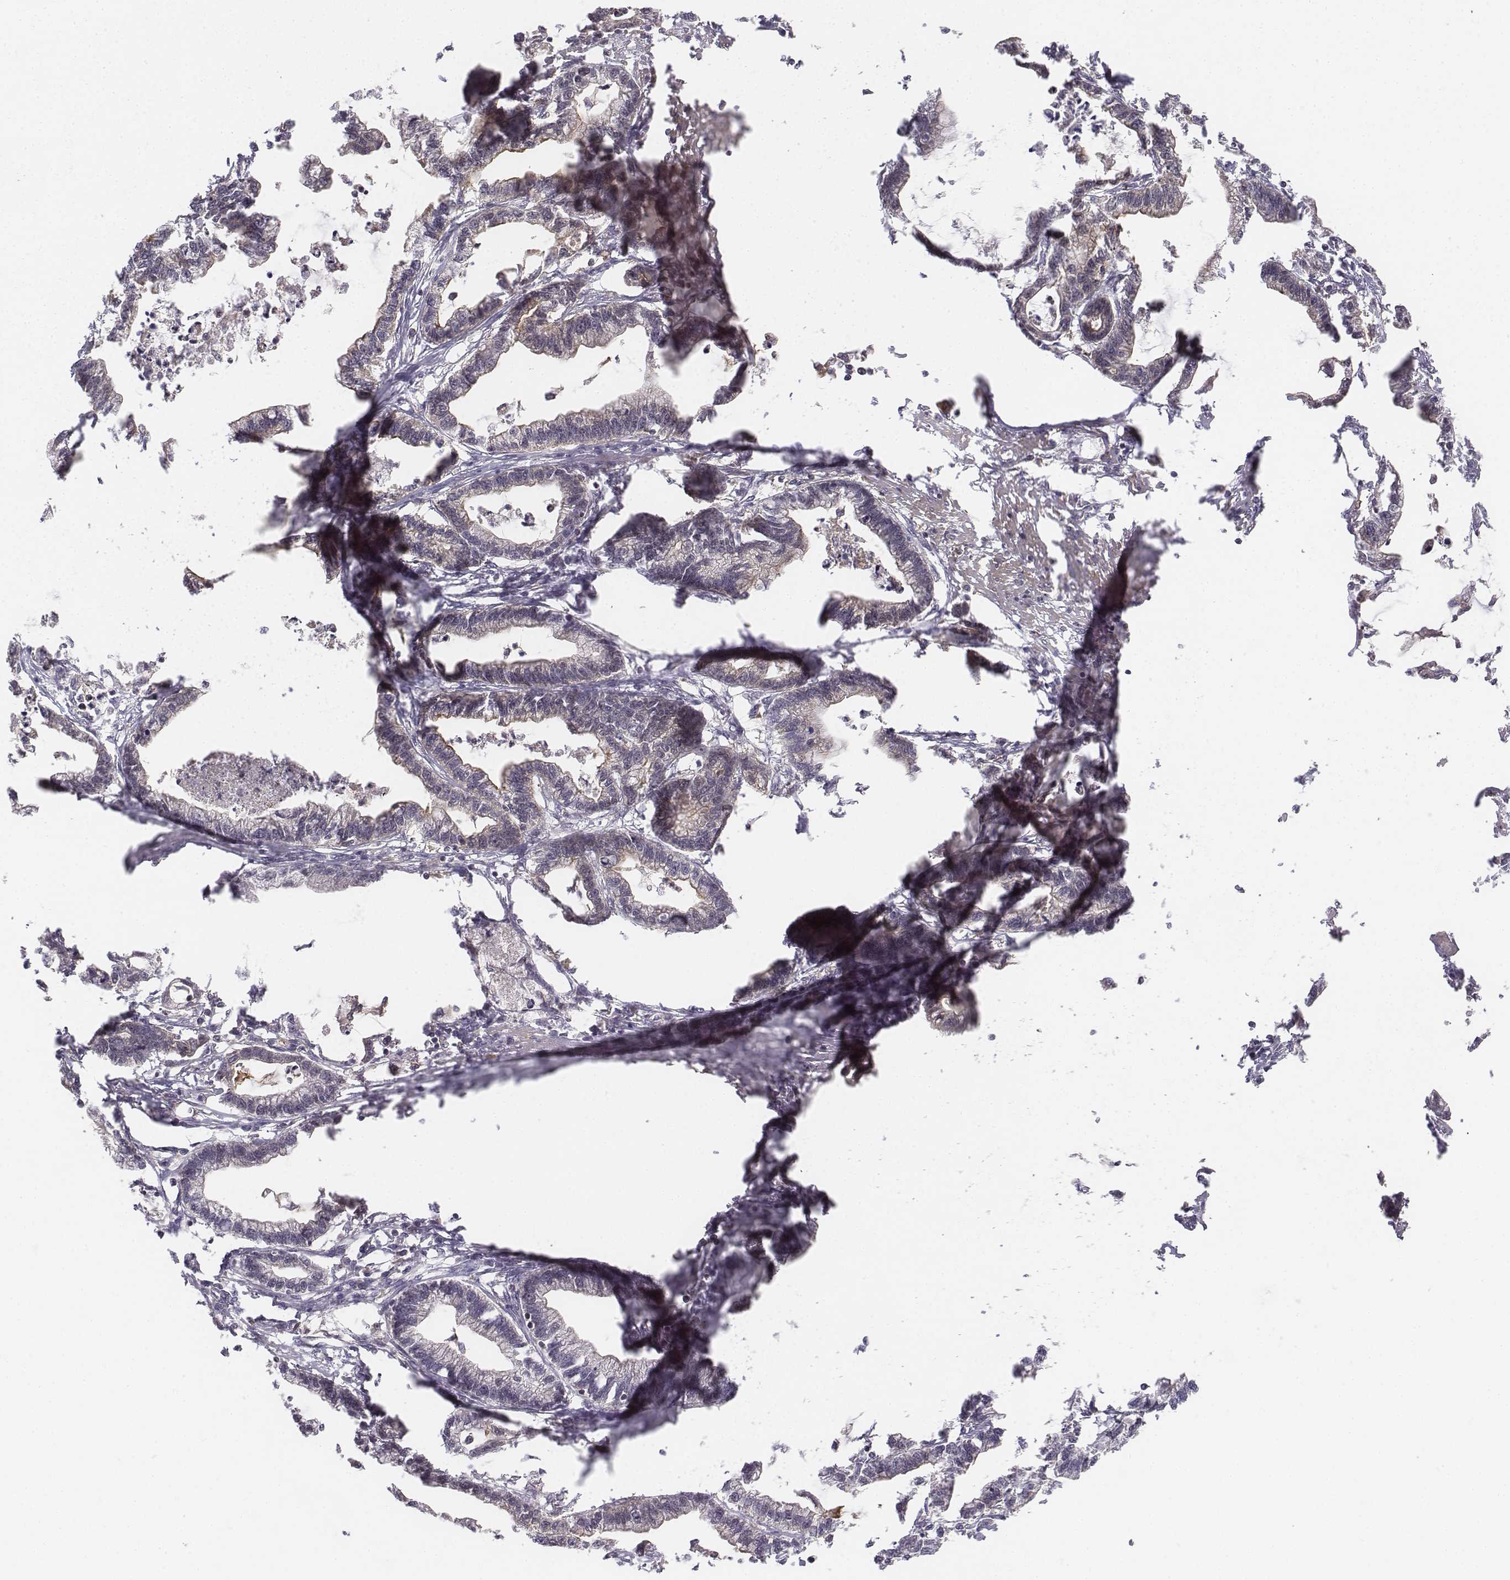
{"staining": {"intensity": "negative", "quantity": "none", "location": "none"}, "tissue": "stomach cancer", "cell_type": "Tumor cells", "image_type": "cancer", "snomed": [{"axis": "morphology", "description": "Adenocarcinoma, NOS"}, {"axis": "topography", "description": "Stomach"}], "caption": "Immunohistochemical staining of human adenocarcinoma (stomach) shows no significant staining in tumor cells.", "gene": "ZFYVE19", "patient": {"sex": "male", "age": 83}}